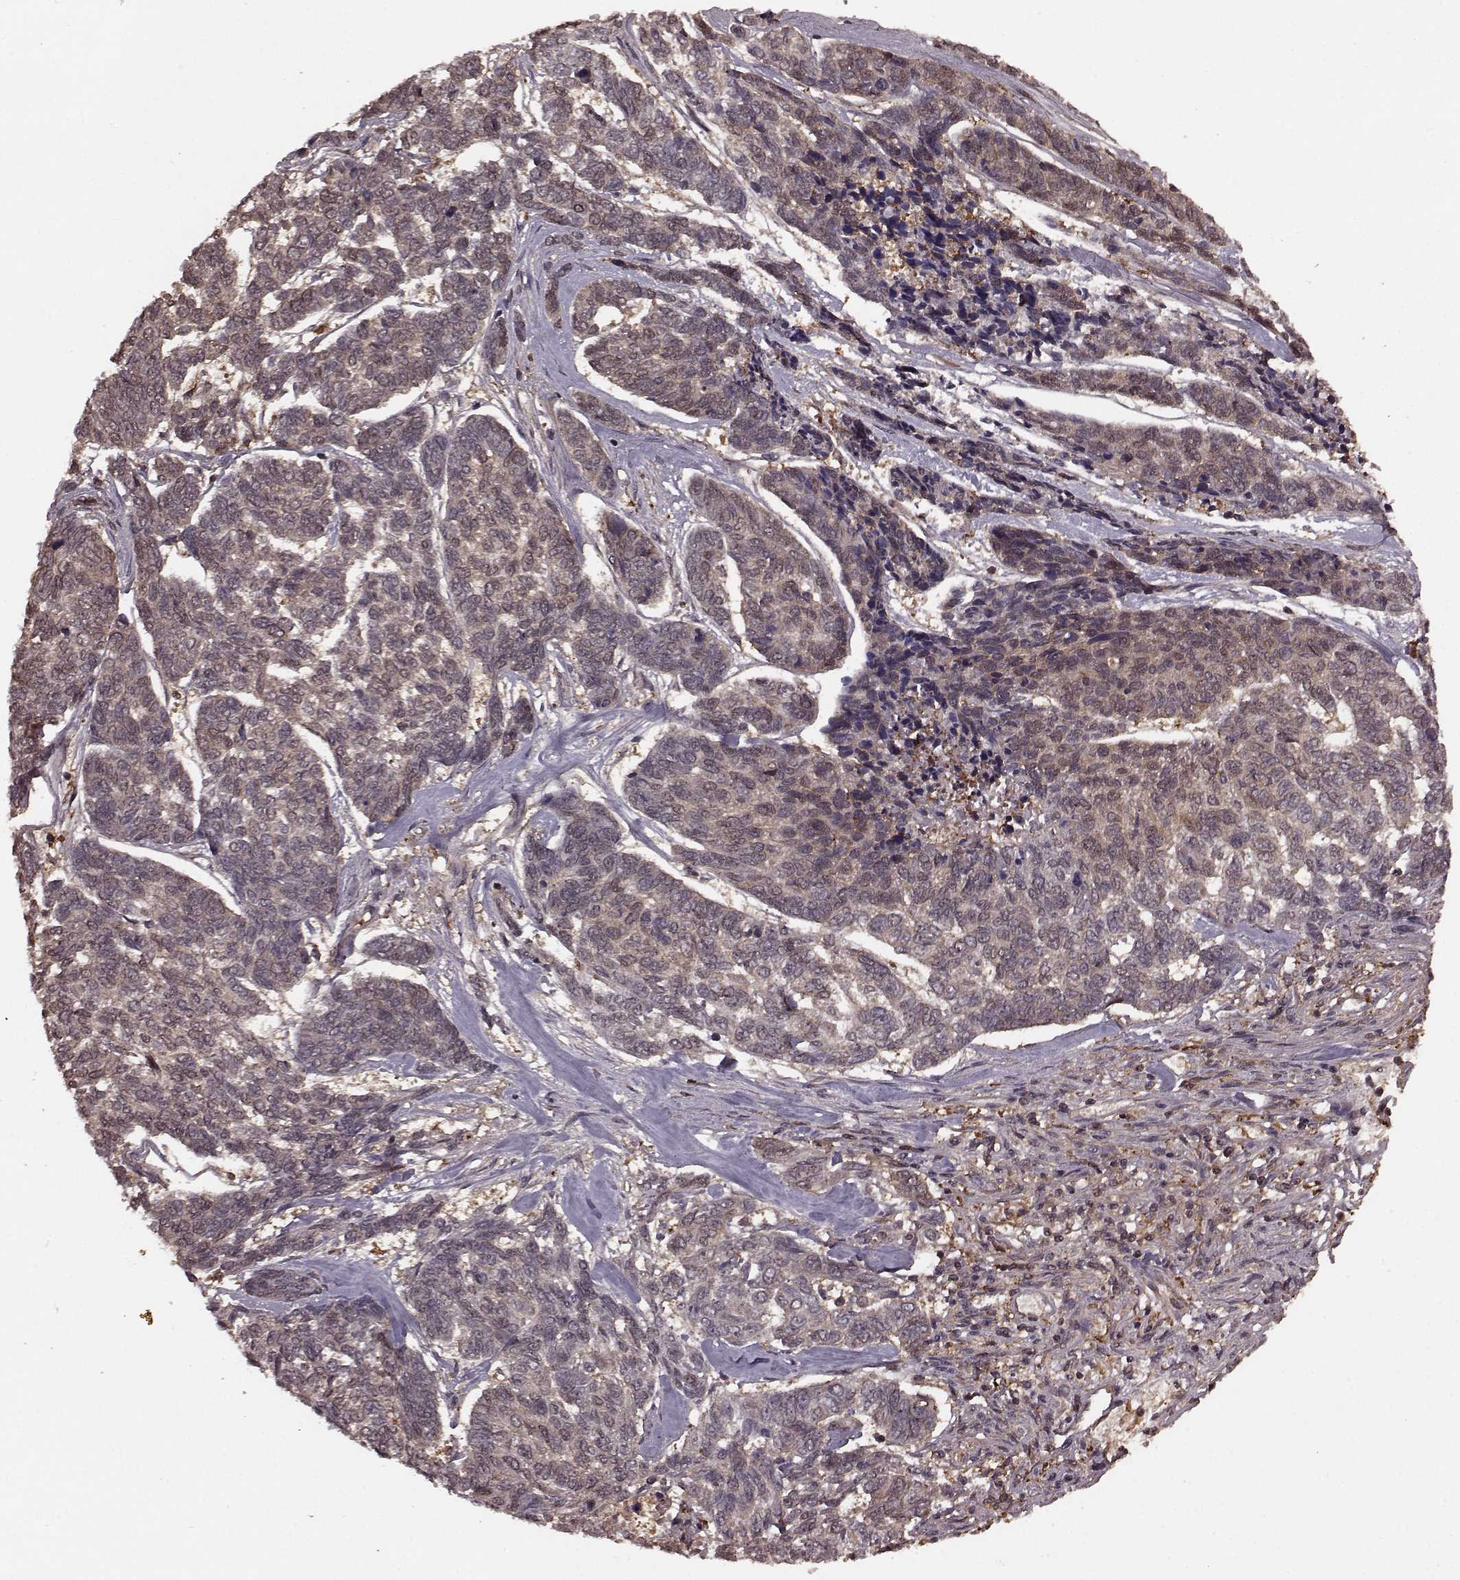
{"staining": {"intensity": "weak", "quantity": "<25%", "location": "cytoplasmic/membranous,nuclear"}, "tissue": "skin cancer", "cell_type": "Tumor cells", "image_type": "cancer", "snomed": [{"axis": "morphology", "description": "Basal cell carcinoma"}, {"axis": "topography", "description": "Skin"}], "caption": "Immunohistochemical staining of human skin cancer (basal cell carcinoma) shows no significant staining in tumor cells.", "gene": "GSS", "patient": {"sex": "female", "age": 65}}